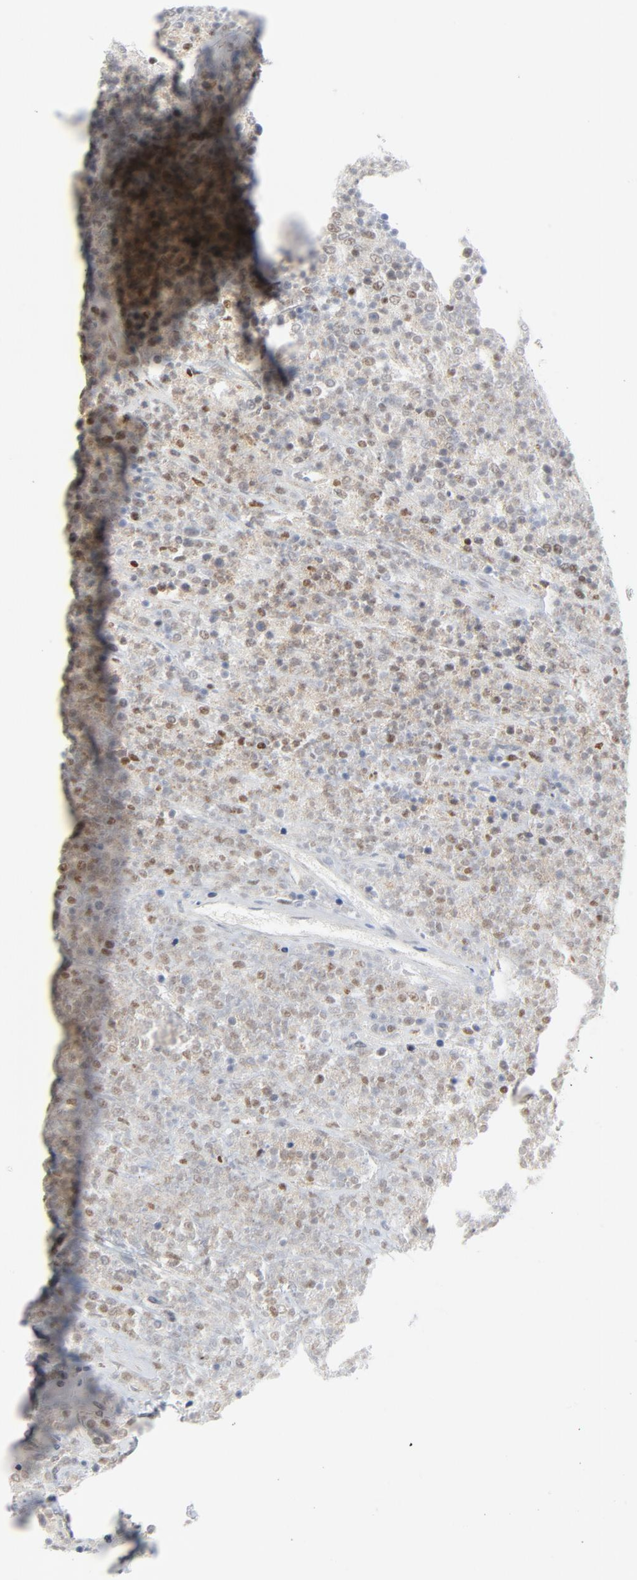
{"staining": {"intensity": "strong", "quantity": ">75%", "location": "nuclear"}, "tissue": "lymphoma", "cell_type": "Tumor cells", "image_type": "cancer", "snomed": [{"axis": "morphology", "description": "Malignant lymphoma, non-Hodgkin's type, High grade"}, {"axis": "topography", "description": "Lymph node"}], "caption": "A photomicrograph of human high-grade malignant lymphoma, non-Hodgkin's type stained for a protein shows strong nuclear brown staining in tumor cells.", "gene": "POLD1", "patient": {"sex": "female", "age": 73}}